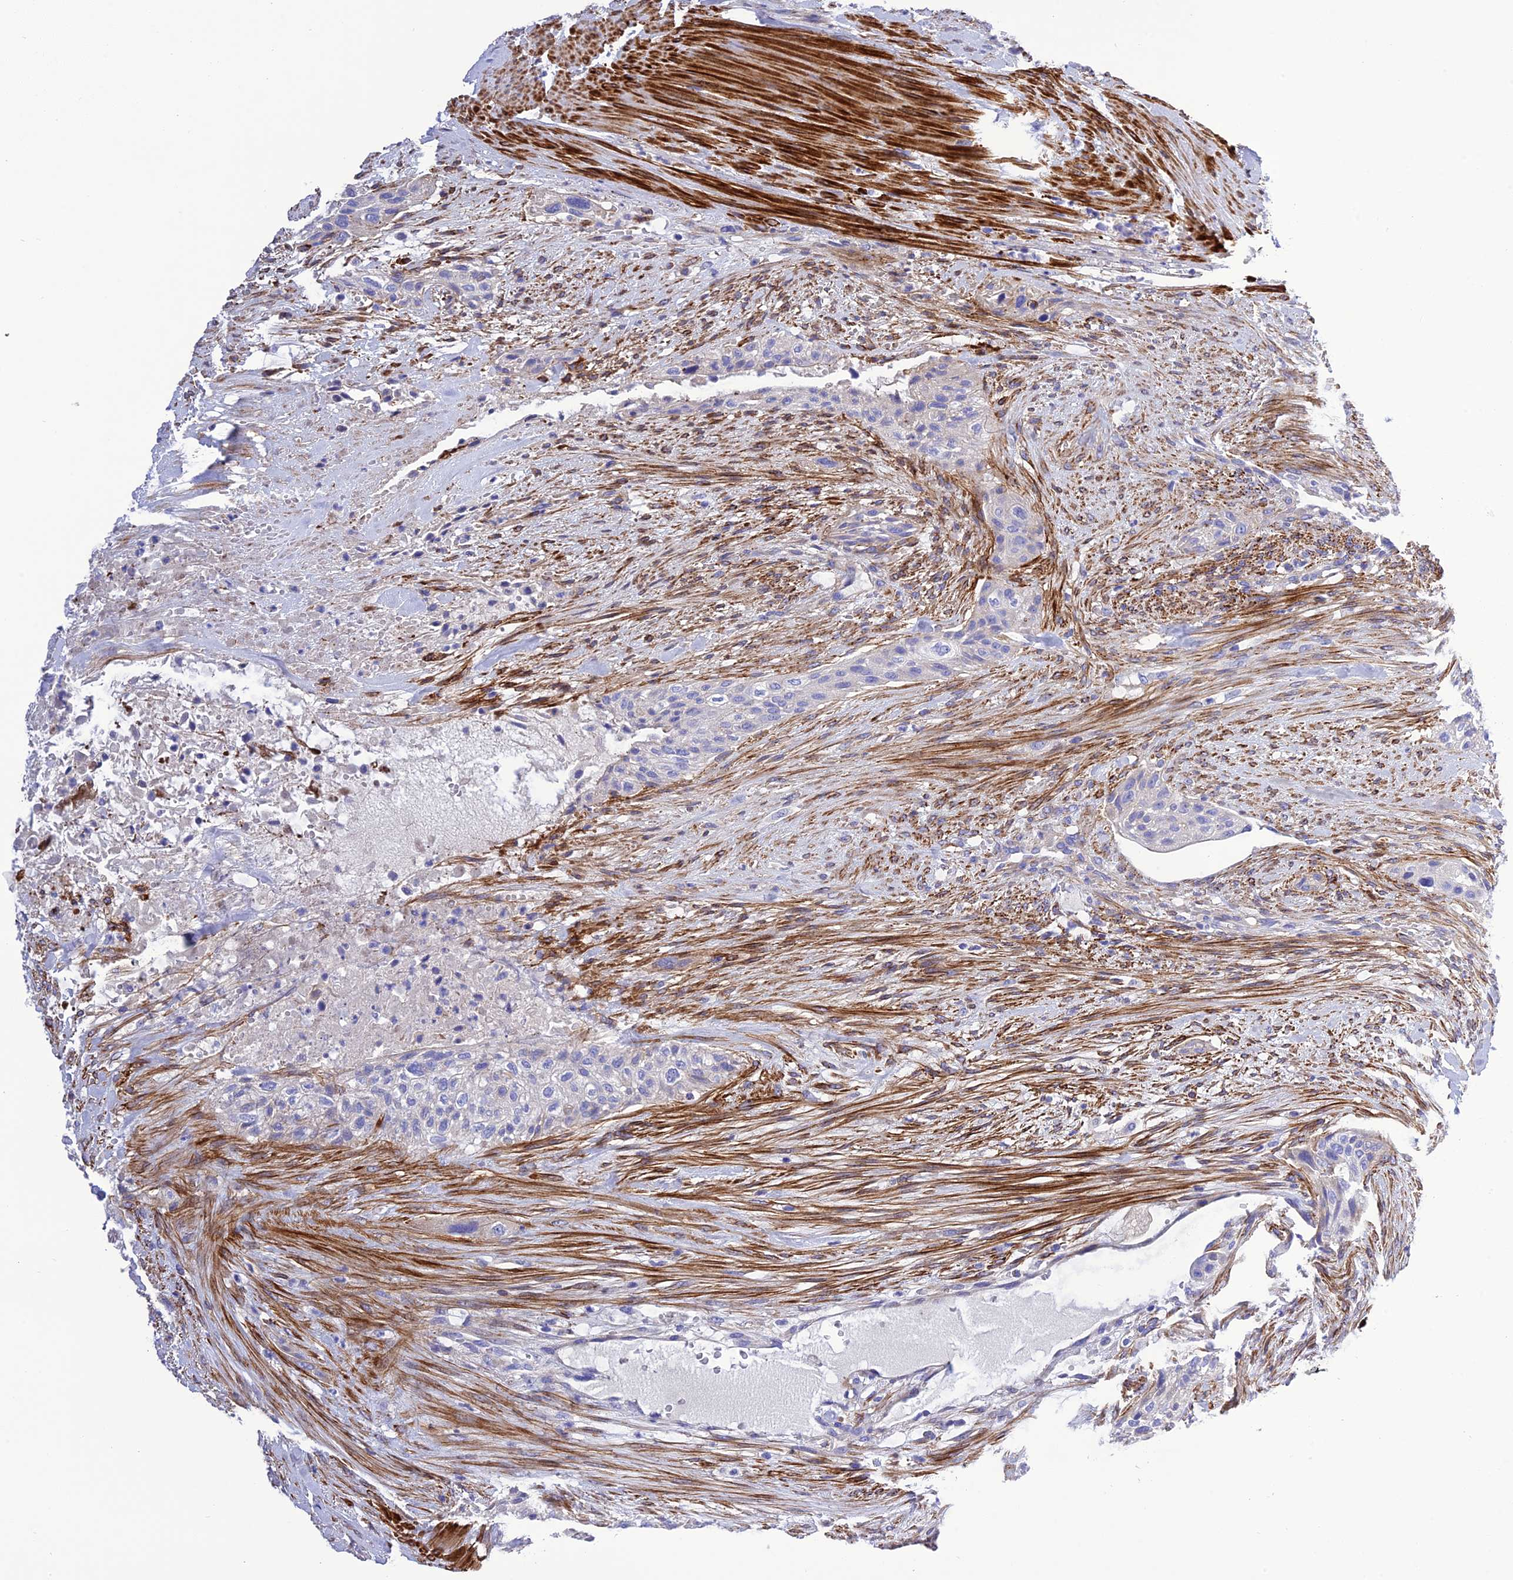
{"staining": {"intensity": "negative", "quantity": "none", "location": "none"}, "tissue": "urothelial cancer", "cell_type": "Tumor cells", "image_type": "cancer", "snomed": [{"axis": "morphology", "description": "Urothelial carcinoma, High grade"}, {"axis": "topography", "description": "Urinary bladder"}], "caption": "Immunohistochemical staining of high-grade urothelial carcinoma displays no significant expression in tumor cells.", "gene": "FRA10AC1", "patient": {"sex": "male", "age": 35}}